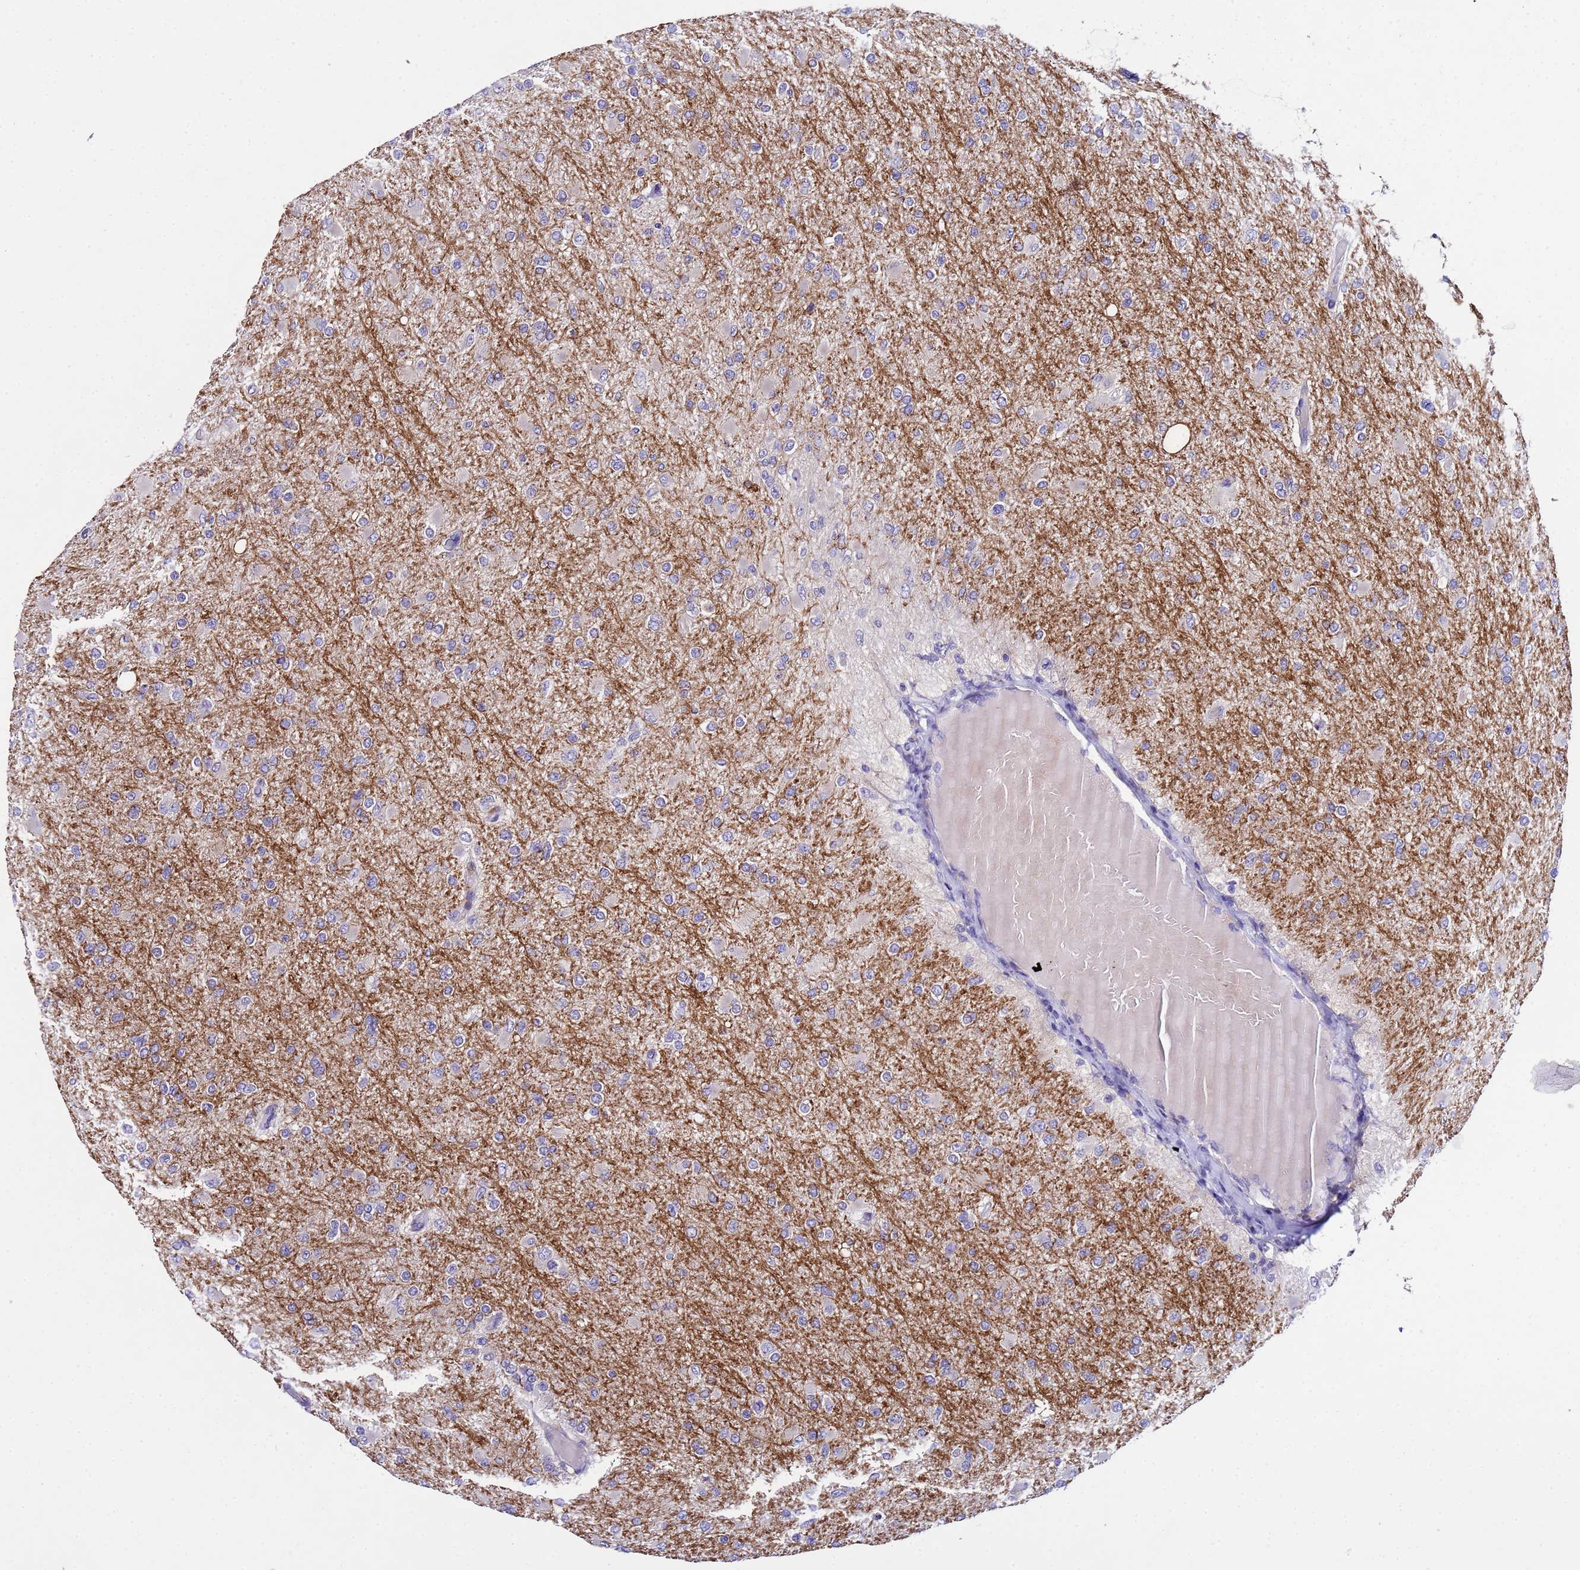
{"staining": {"intensity": "negative", "quantity": "none", "location": "none"}, "tissue": "glioma", "cell_type": "Tumor cells", "image_type": "cancer", "snomed": [{"axis": "morphology", "description": "Glioma, malignant, High grade"}, {"axis": "topography", "description": "Cerebral cortex"}], "caption": "DAB (3,3'-diaminobenzidine) immunohistochemical staining of human glioma reveals no significant expression in tumor cells.", "gene": "IGSF11", "patient": {"sex": "female", "age": 36}}